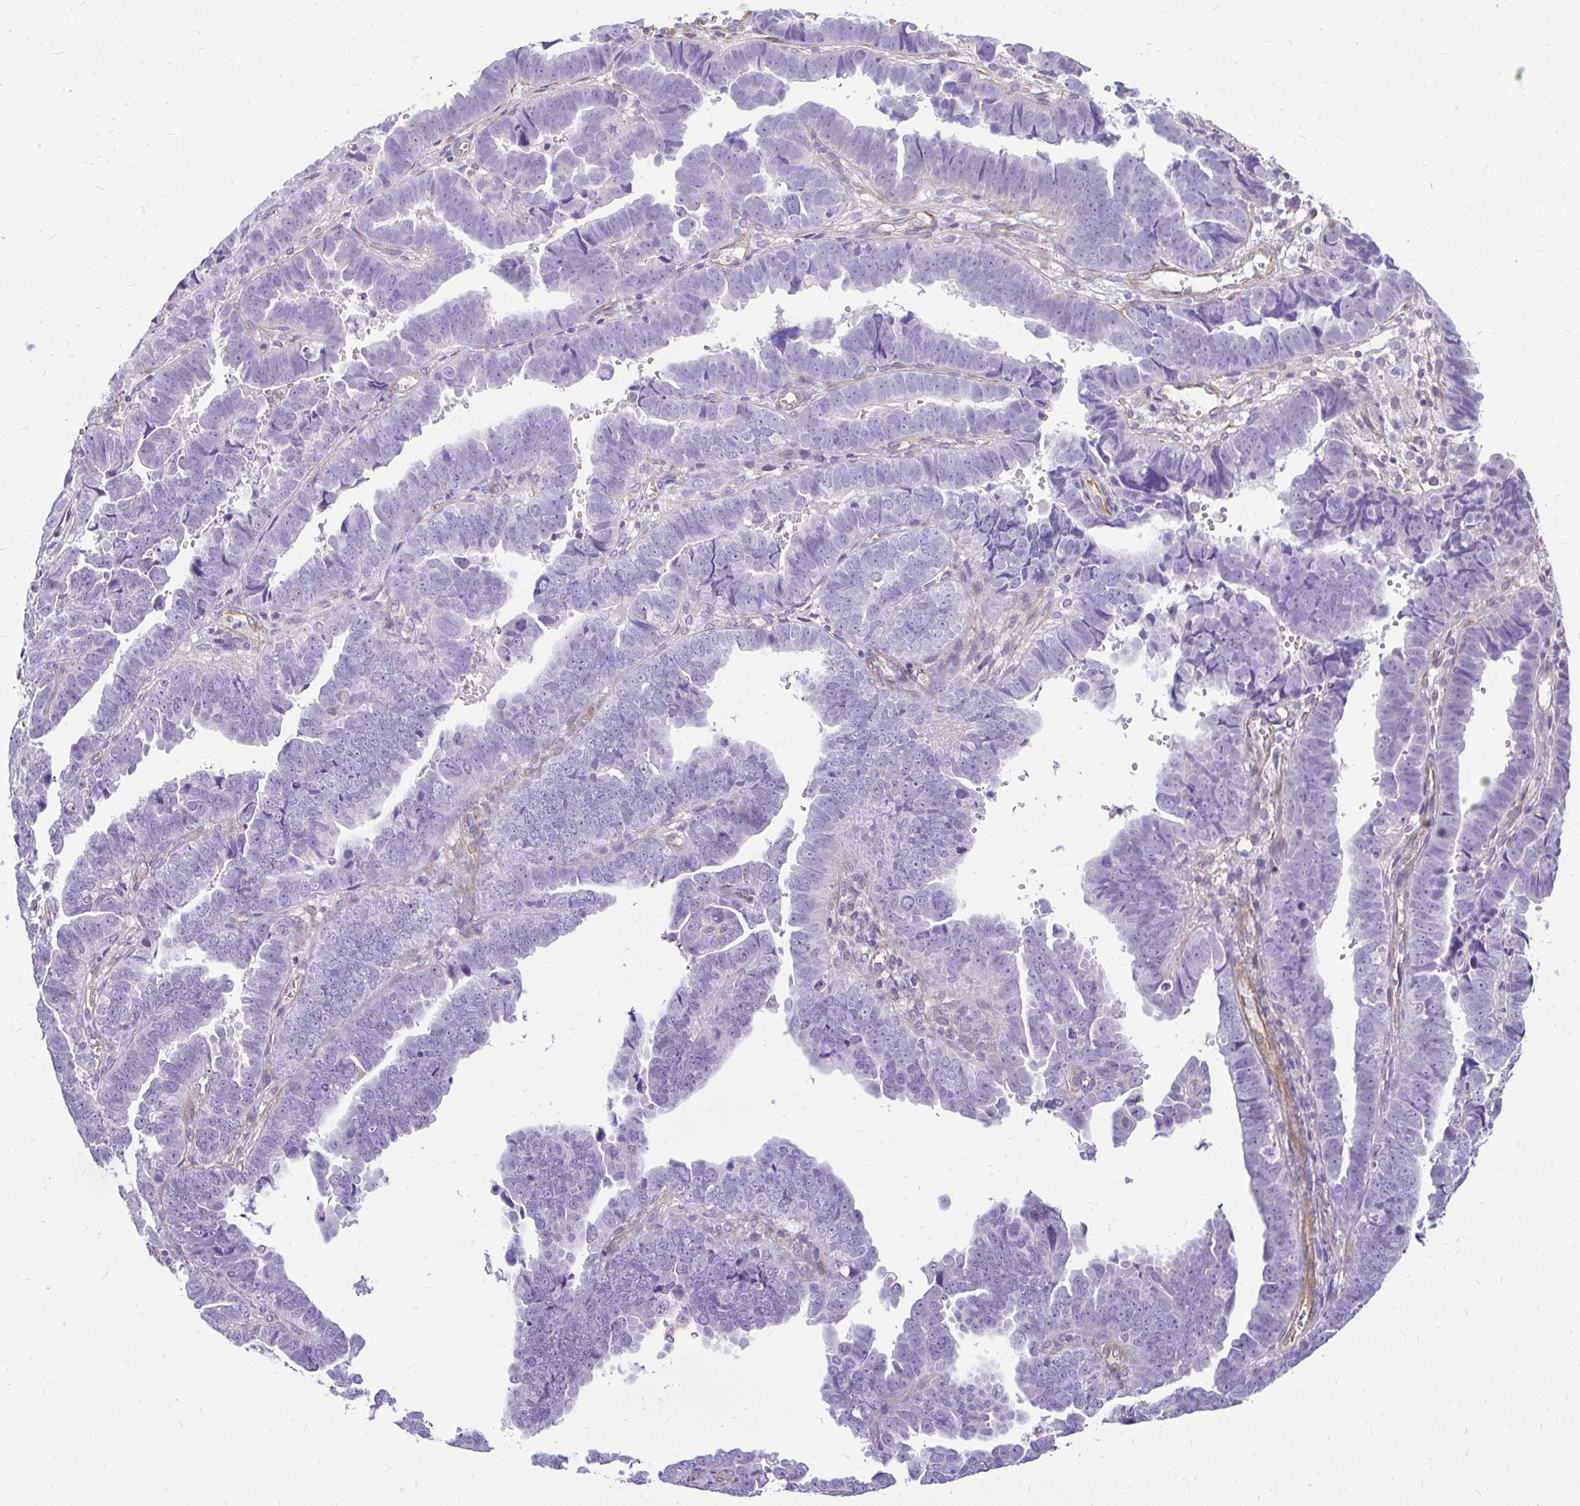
{"staining": {"intensity": "negative", "quantity": "none", "location": "none"}, "tissue": "endometrial cancer", "cell_type": "Tumor cells", "image_type": "cancer", "snomed": [{"axis": "morphology", "description": "Adenocarcinoma, NOS"}, {"axis": "topography", "description": "Endometrium"}], "caption": "Tumor cells show no significant expression in endometrial adenocarcinoma.", "gene": "FAM83C", "patient": {"sex": "female", "age": 75}}